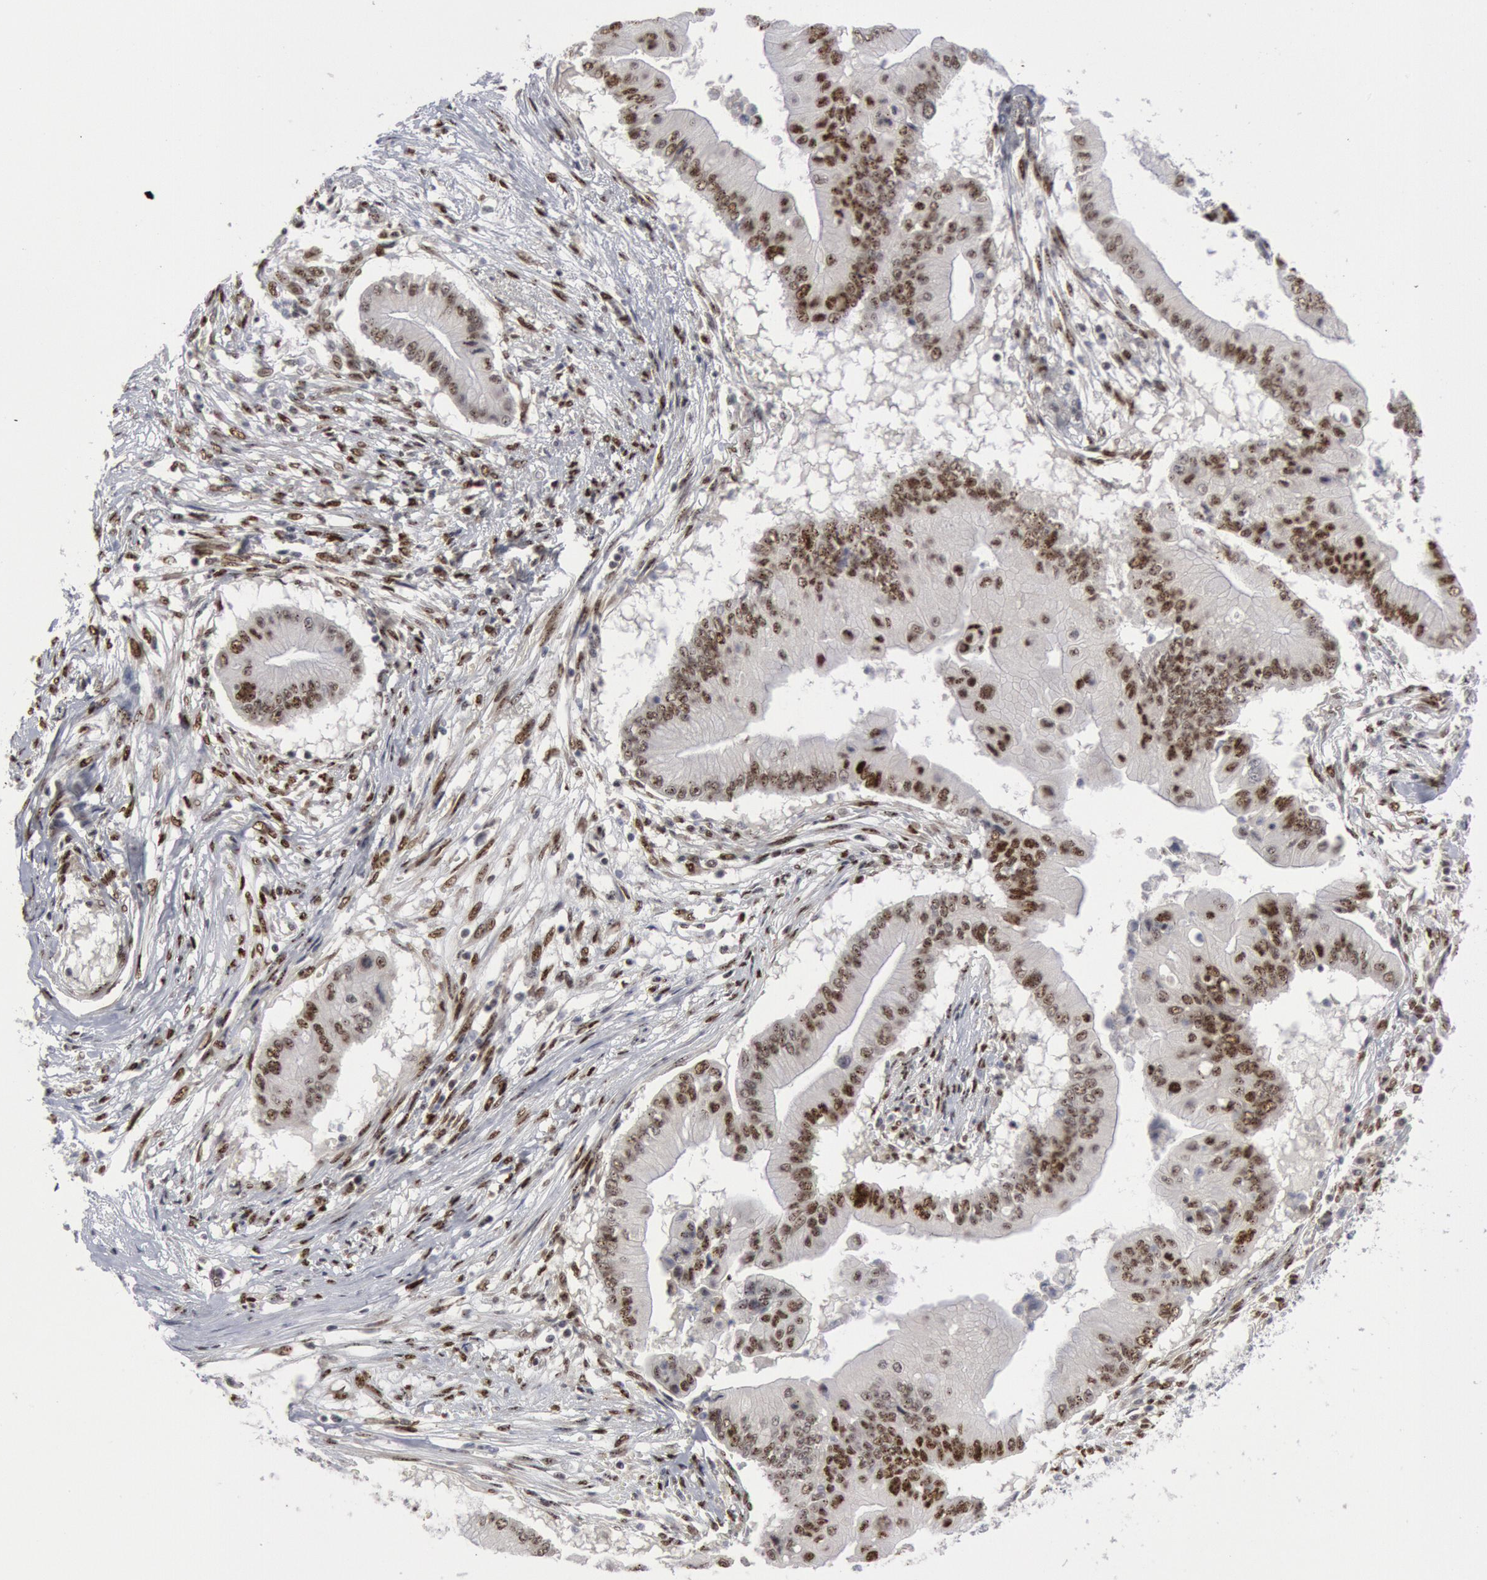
{"staining": {"intensity": "weak", "quantity": ">75%", "location": "nuclear"}, "tissue": "pancreatic cancer", "cell_type": "Tumor cells", "image_type": "cancer", "snomed": [{"axis": "morphology", "description": "Adenocarcinoma, NOS"}, {"axis": "topography", "description": "Pancreas"}], "caption": "Immunohistochemical staining of pancreatic adenocarcinoma exhibits low levels of weak nuclear protein positivity in approximately >75% of tumor cells.", "gene": "FOXO1", "patient": {"sex": "male", "age": 62}}